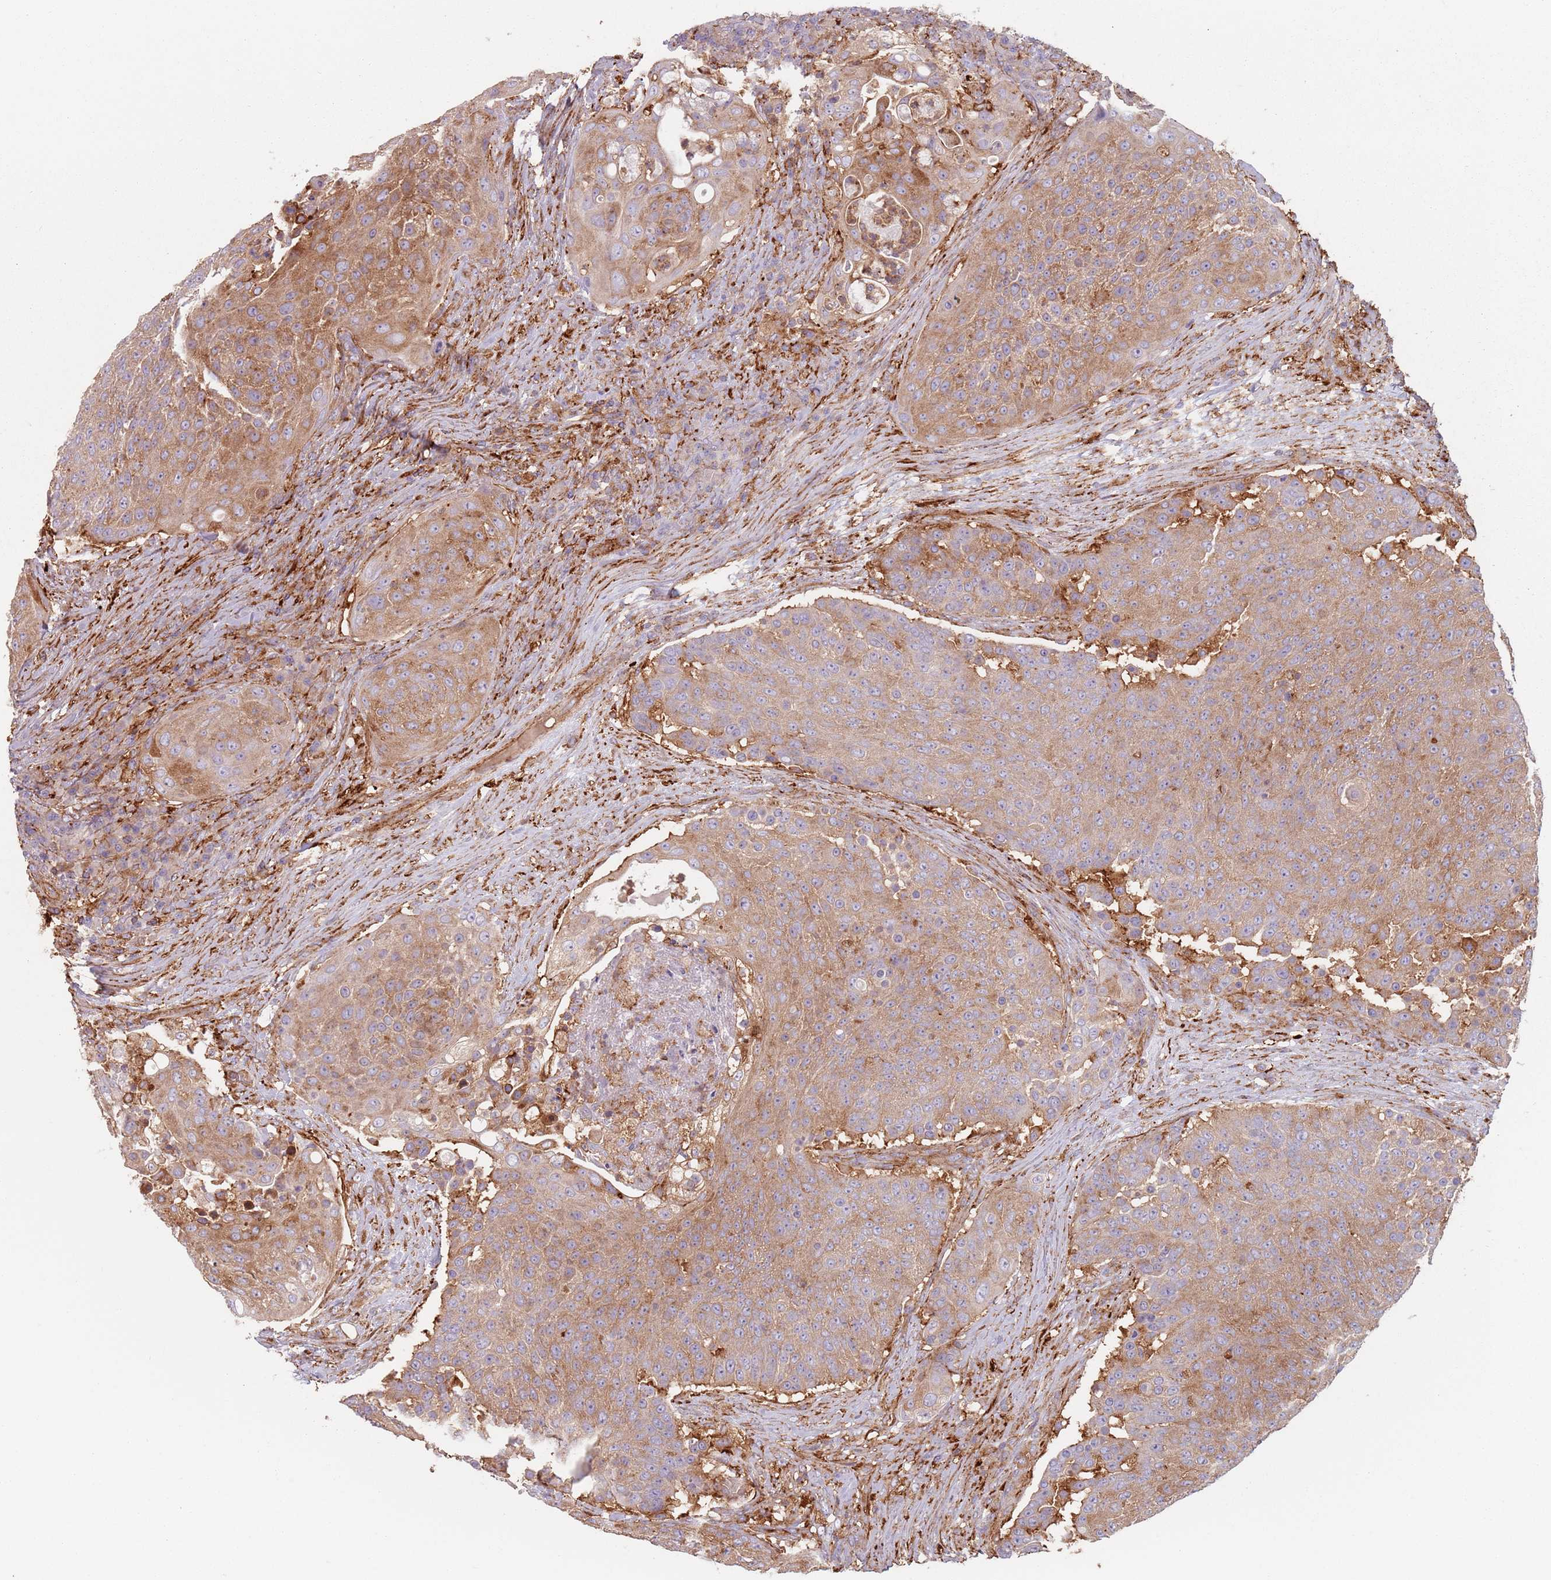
{"staining": {"intensity": "moderate", "quantity": ">75%", "location": "cytoplasmic/membranous"}, "tissue": "urothelial cancer", "cell_type": "Tumor cells", "image_type": "cancer", "snomed": [{"axis": "morphology", "description": "Urothelial carcinoma, High grade"}, {"axis": "topography", "description": "Urinary bladder"}], "caption": "Protein staining shows moderate cytoplasmic/membranous staining in approximately >75% of tumor cells in high-grade urothelial carcinoma.", "gene": "TPD52L2", "patient": {"sex": "female", "age": 63}}